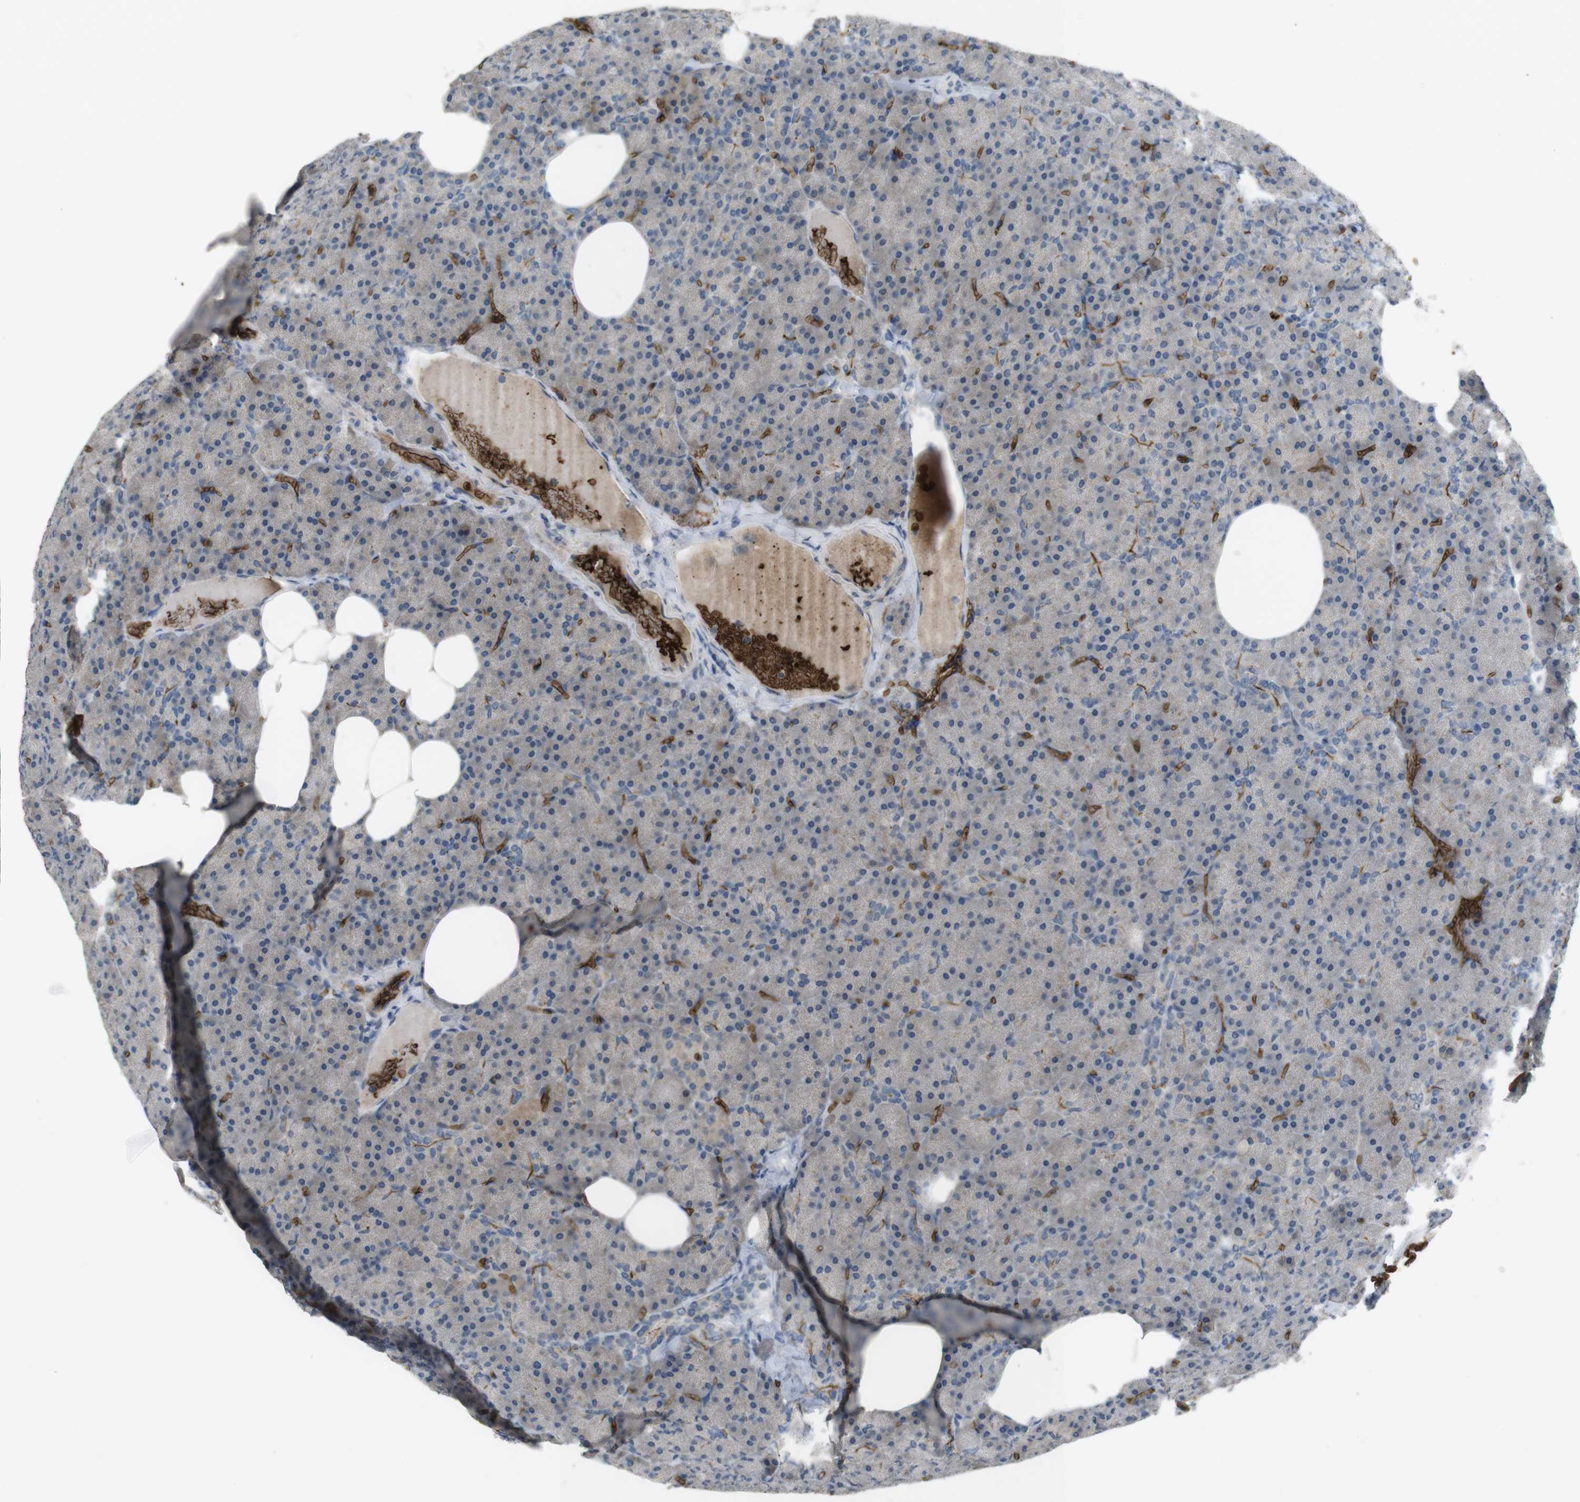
{"staining": {"intensity": "weak", "quantity": "<25%", "location": "cytoplasmic/membranous"}, "tissue": "pancreas", "cell_type": "Exocrine glandular cells", "image_type": "normal", "snomed": [{"axis": "morphology", "description": "Normal tissue, NOS"}, {"axis": "topography", "description": "Pancreas"}], "caption": "The photomicrograph reveals no significant positivity in exocrine glandular cells of pancreas.", "gene": "GYPA", "patient": {"sex": "female", "age": 35}}